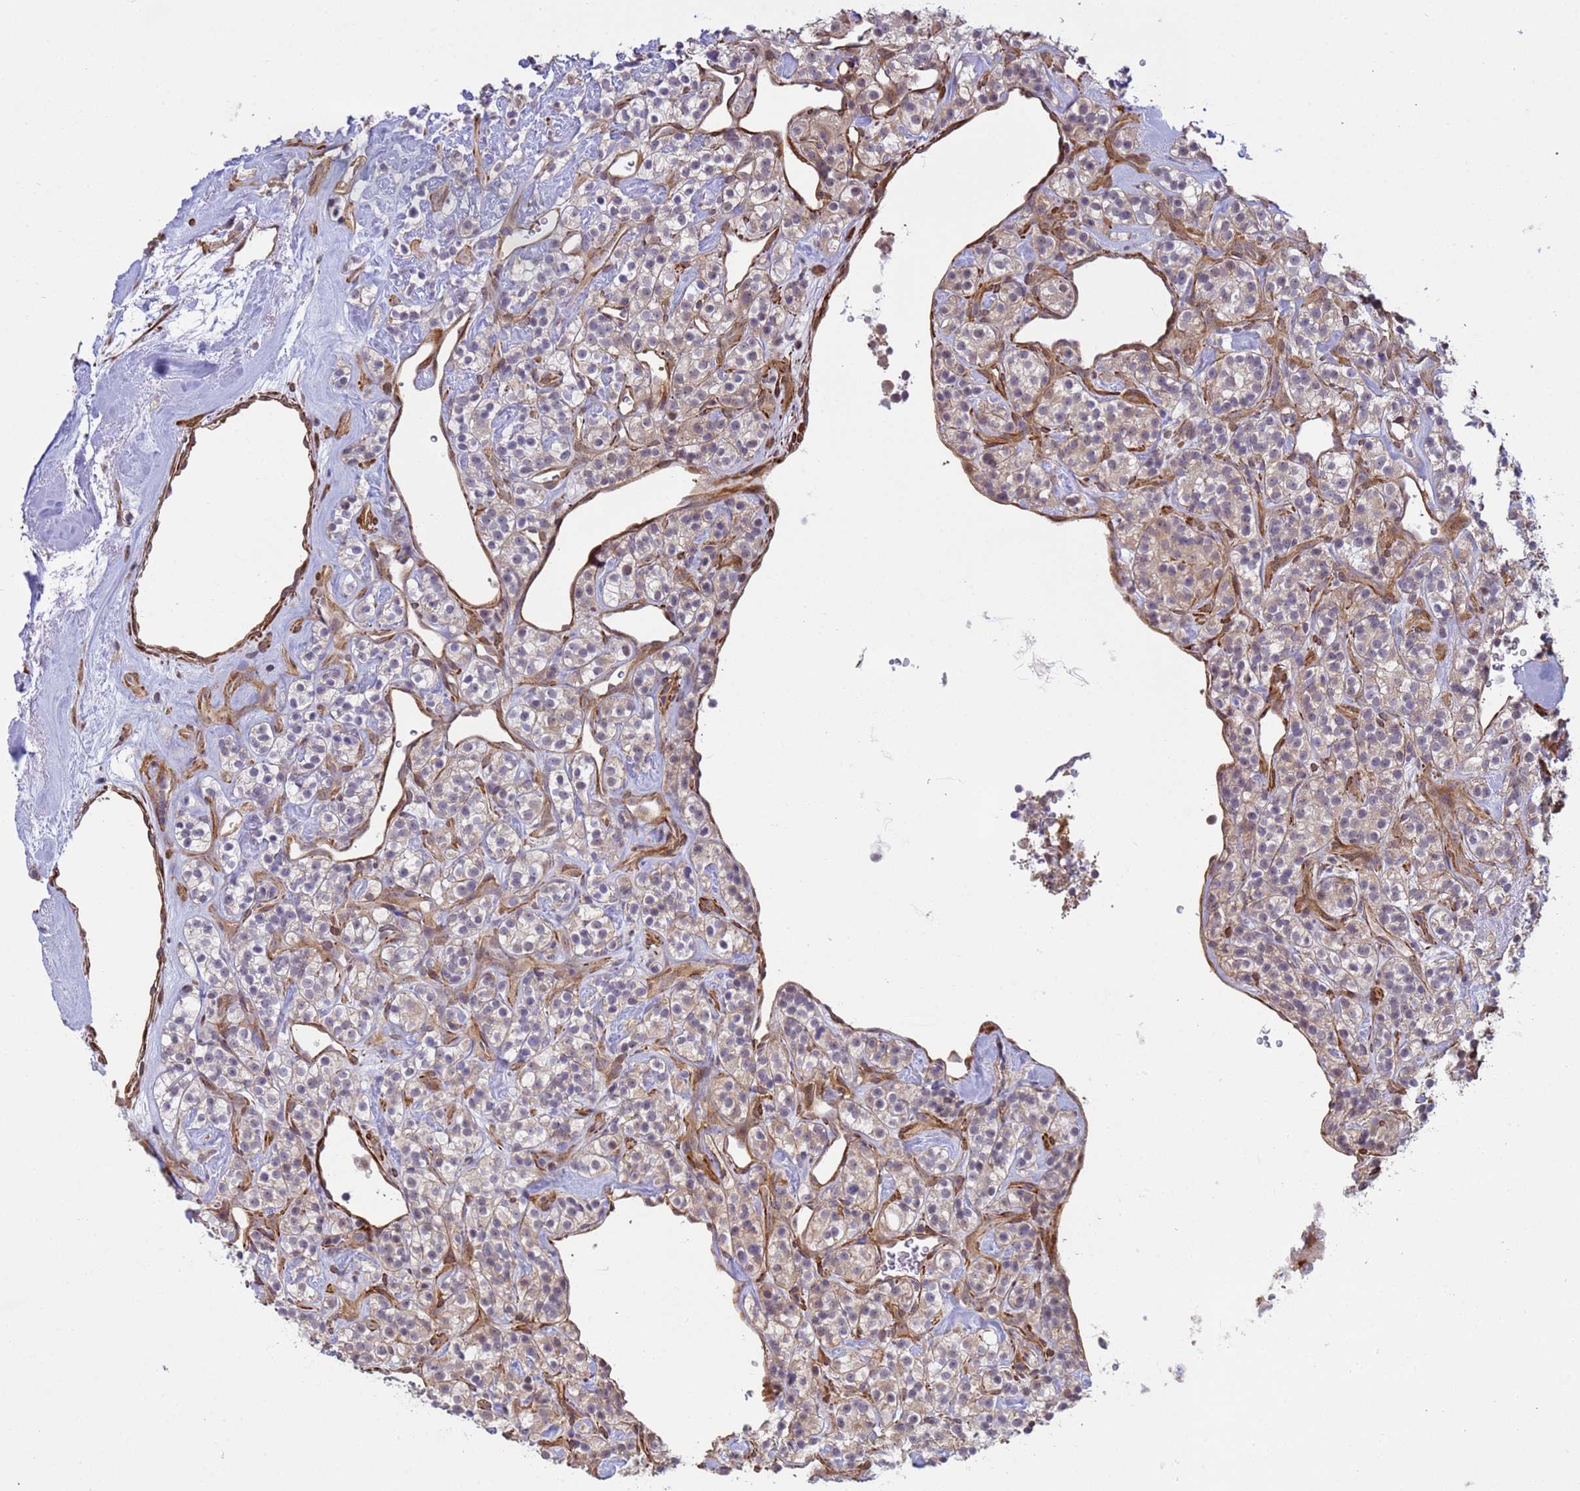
{"staining": {"intensity": "weak", "quantity": ">75%", "location": "cytoplasmic/membranous"}, "tissue": "renal cancer", "cell_type": "Tumor cells", "image_type": "cancer", "snomed": [{"axis": "morphology", "description": "Adenocarcinoma, NOS"}, {"axis": "topography", "description": "Kidney"}], "caption": "Renal cancer tissue shows weak cytoplasmic/membranous staining in approximately >75% of tumor cells The protein is shown in brown color, while the nuclei are stained blue.", "gene": "ITGB4", "patient": {"sex": "male", "age": 77}}